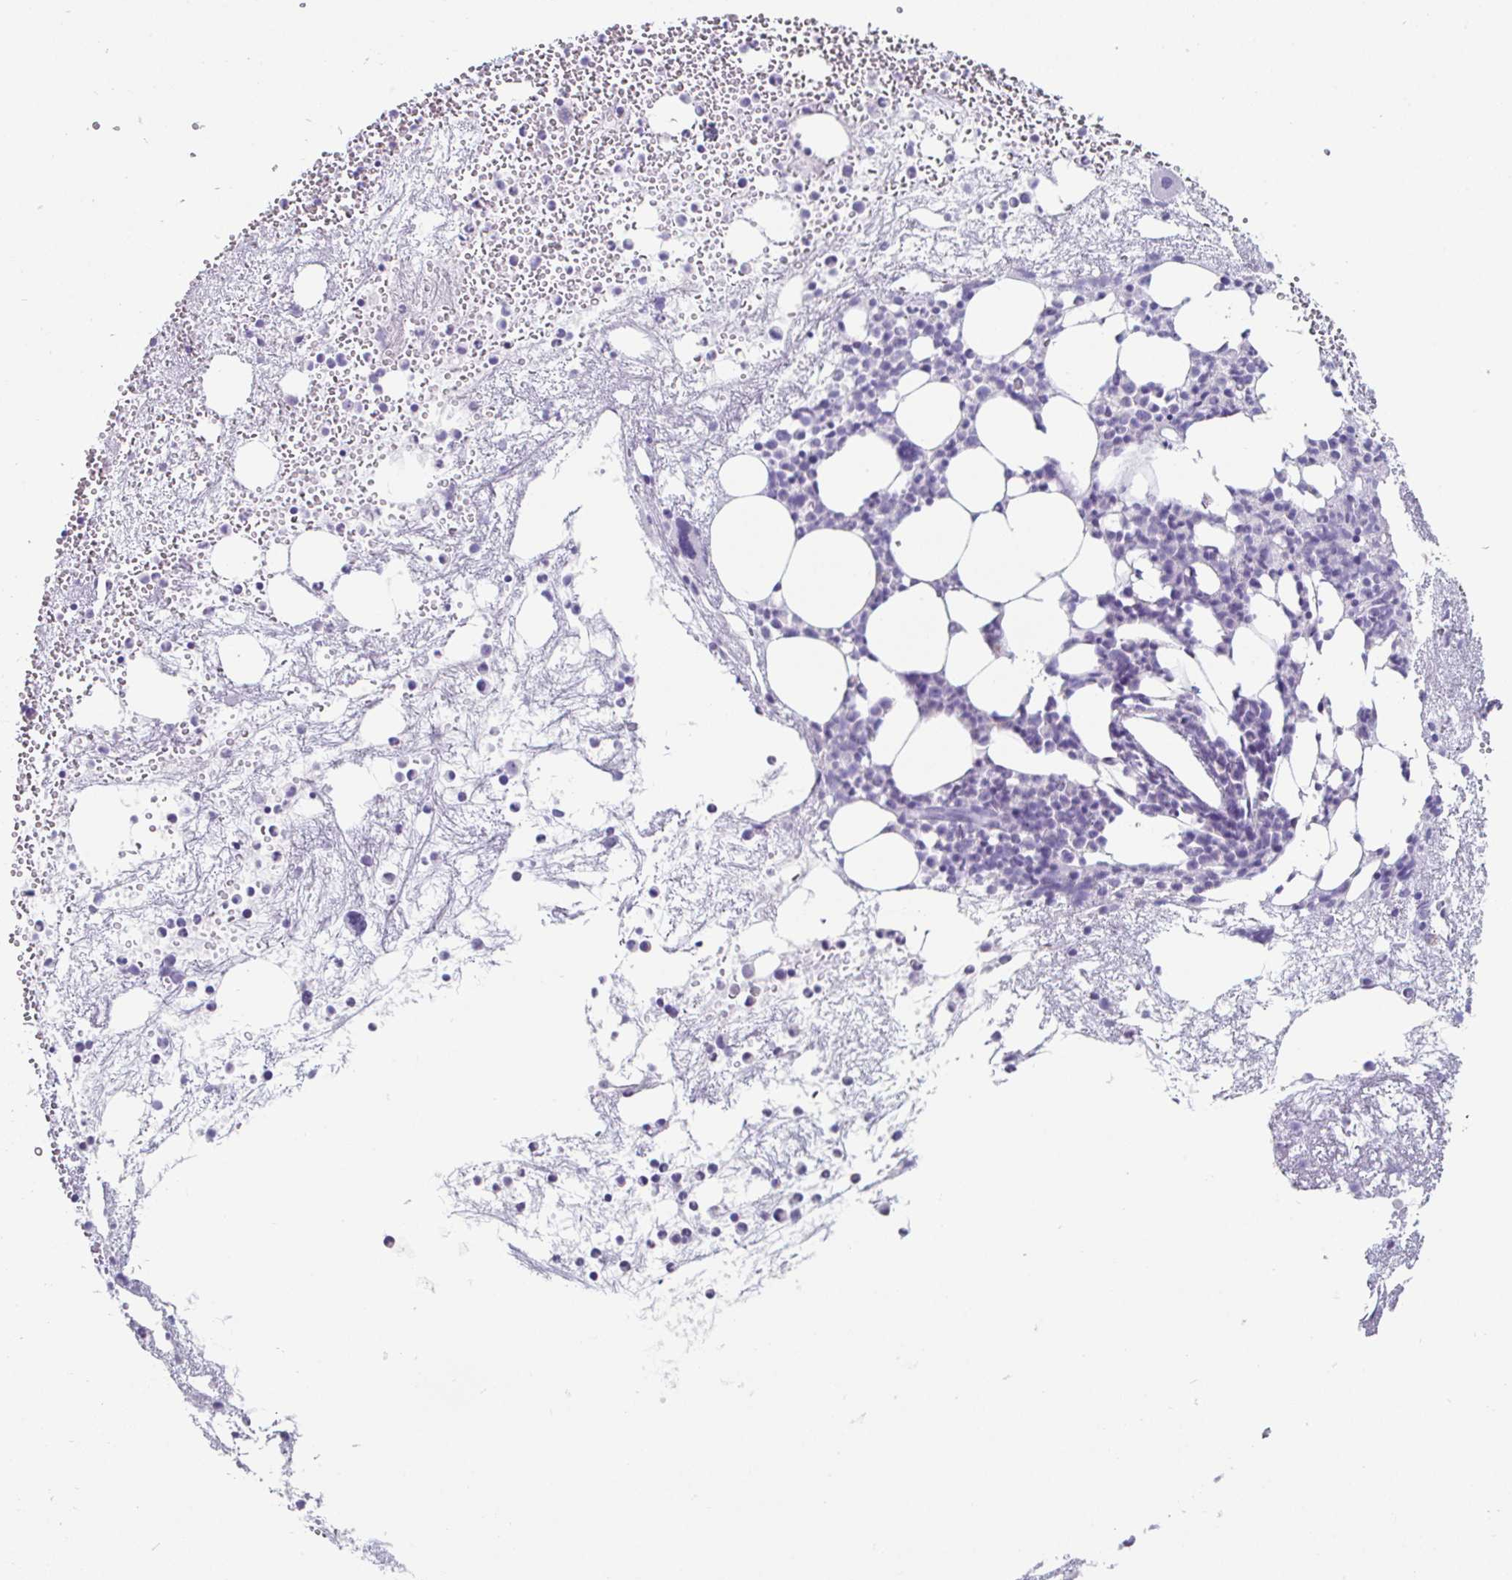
{"staining": {"intensity": "negative", "quantity": "none", "location": "none"}, "tissue": "bone marrow", "cell_type": "Hematopoietic cells", "image_type": "normal", "snomed": [{"axis": "morphology", "description": "Normal tissue, NOS"}, {"axis": "topography", "description": "Bone marrow"}], "caption": "IHC of unremarkable bone marrow reveals no staining in hematopoietic cells. Nuclei are stained in blue.", "gene": "CREG2", "patient": {"sex": "female", "age": 57}}